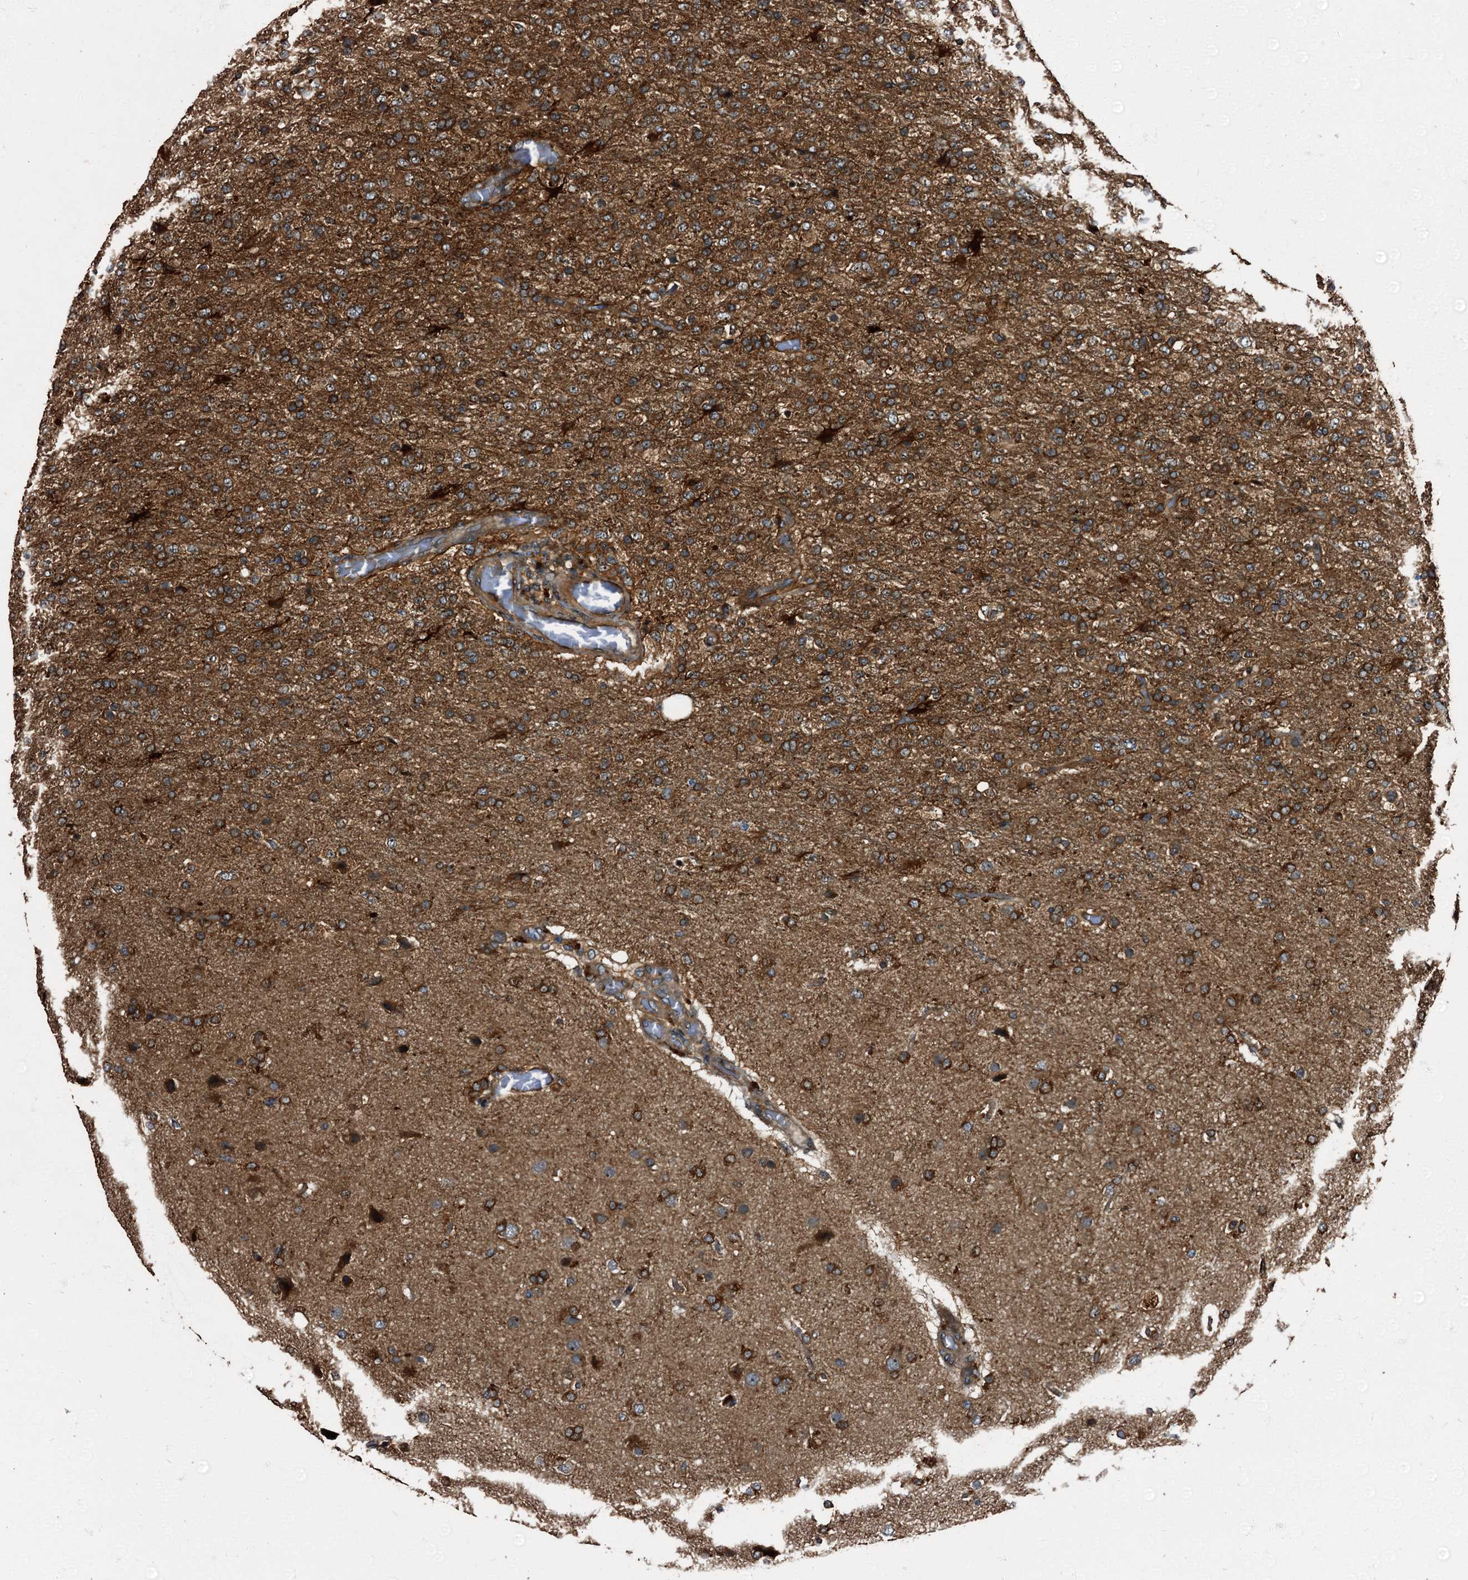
{"staining": {"intensity": "strong", "quantity": ">75%", "location": "cytoplasmic/membranous"}, "tissue": "glioma", "cell_type": "Tumor cells", "image_type": "cancer", "snomed": [{"axis": "morphology", "description": "Glioma, malignant, High grade"}, {"axis": "topography", "description": "Brain"}], "caption": "DAB immunohistochemical staining of high-grade glioma (malignant) reveals strong cytoplasmic/membranous protein expression in approximately >75% of tumor cells. Using DAB (3,3'-diaminobenzidine) (brown) and hematoxylin (blue) stains, captured at high magnification using brightfield microscopy.", "gene": "PEX5", "patient": {"sex": "female", "age": 74}}